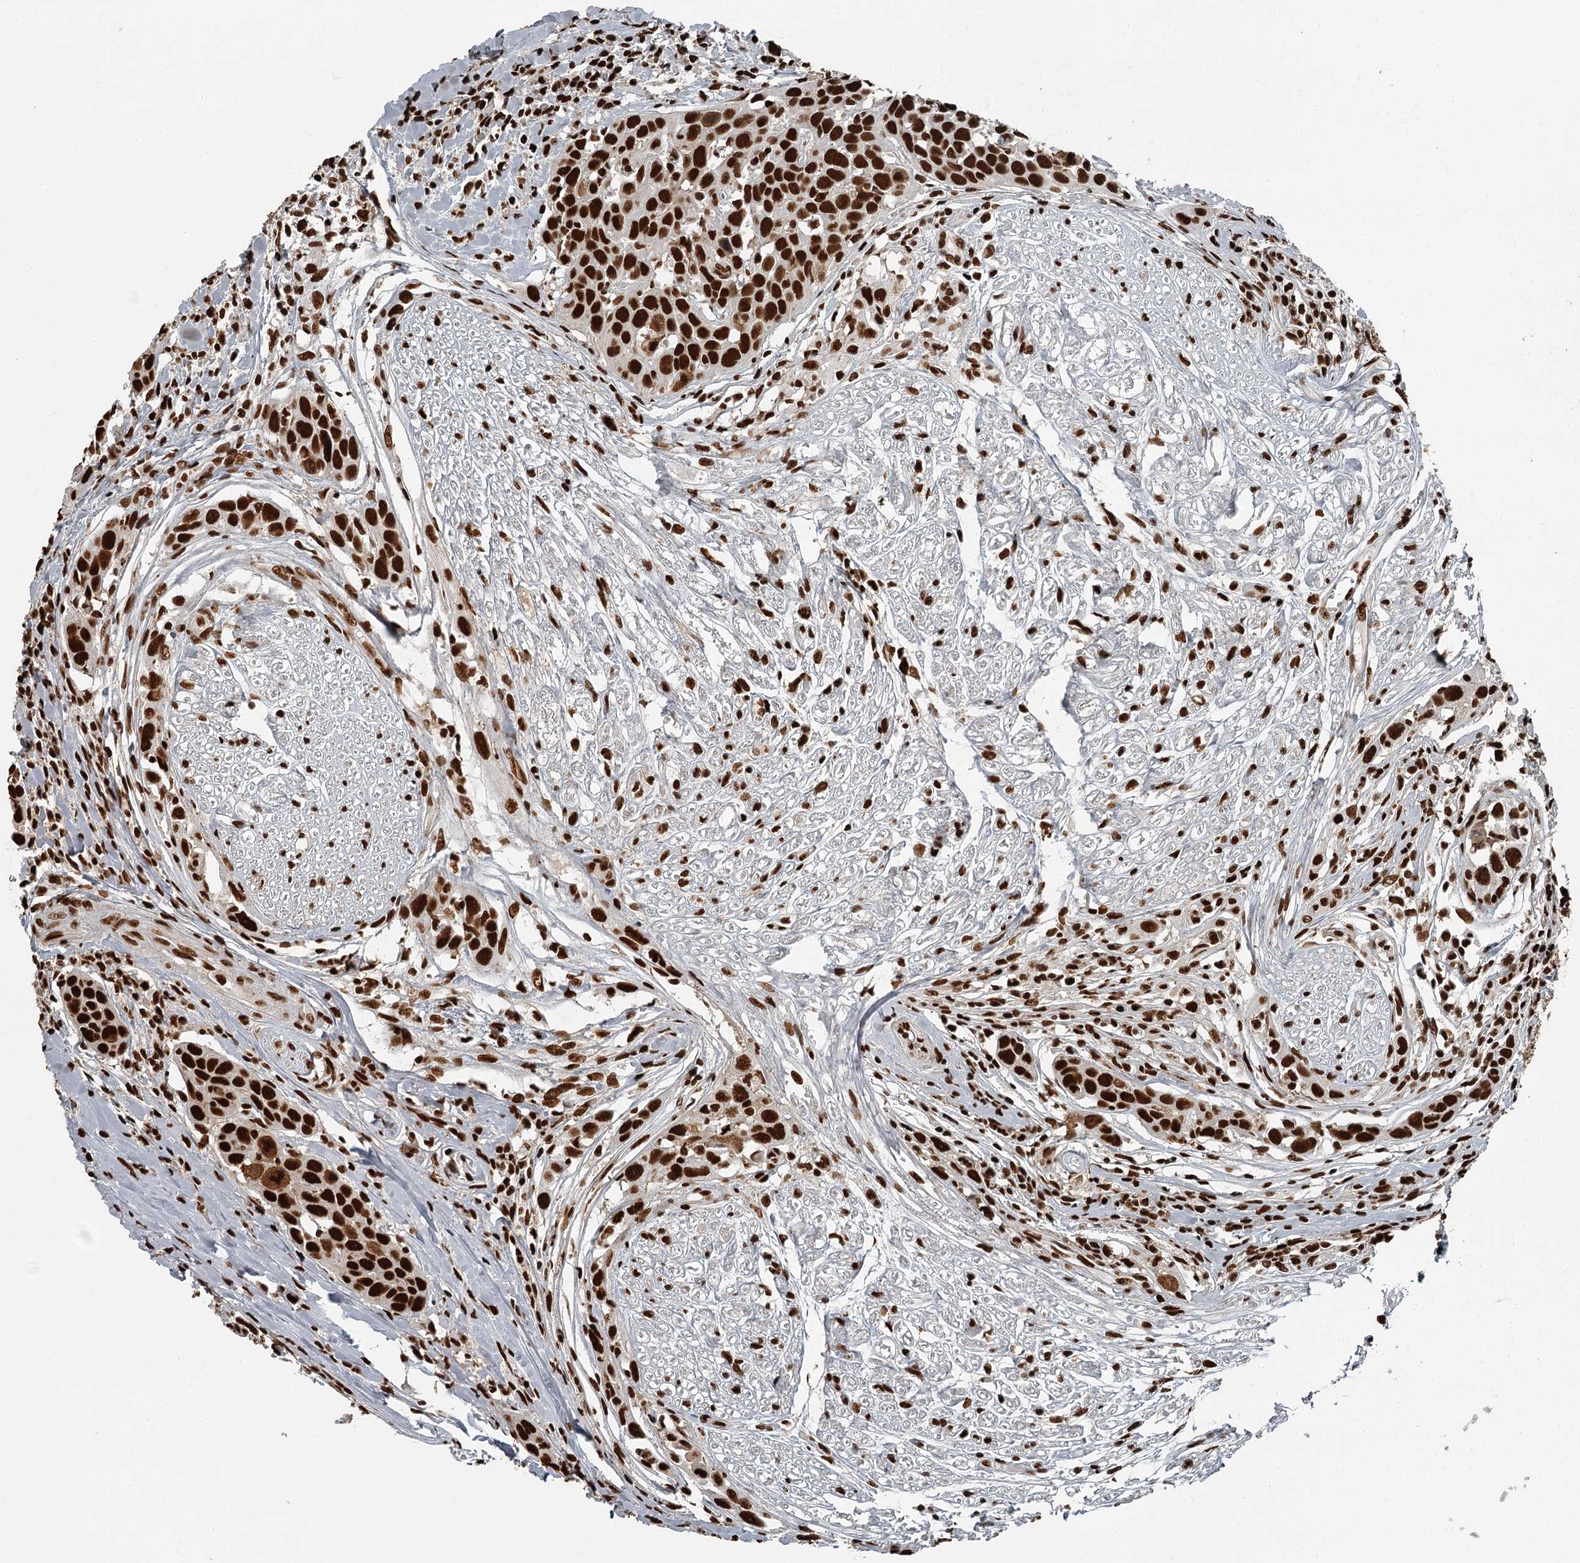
{"staining": {"intensity": "strong", "quantity": ">75%", "location": "nuclear"}, "tissue": "head and neck cancer", "cell_type": "Tumor cells", "image_type": "cancer", "snomed": [{"axis": "morphology", "description": "Squamous cell carcinoma, NOS"}, {"axis": "topography", "description": "Oral tissue"}, {"axis": "topography", "description": "Head-Neck"}], "caption": "An IHC micrograph of tumor tissue is shown. Protein staining in brown shows strong nuclear positivity in squamous cell carcinoma (head and neck) within tumor cells.", "gene": "RBBP7", "patient": {"sex": "female", "age": 50}}